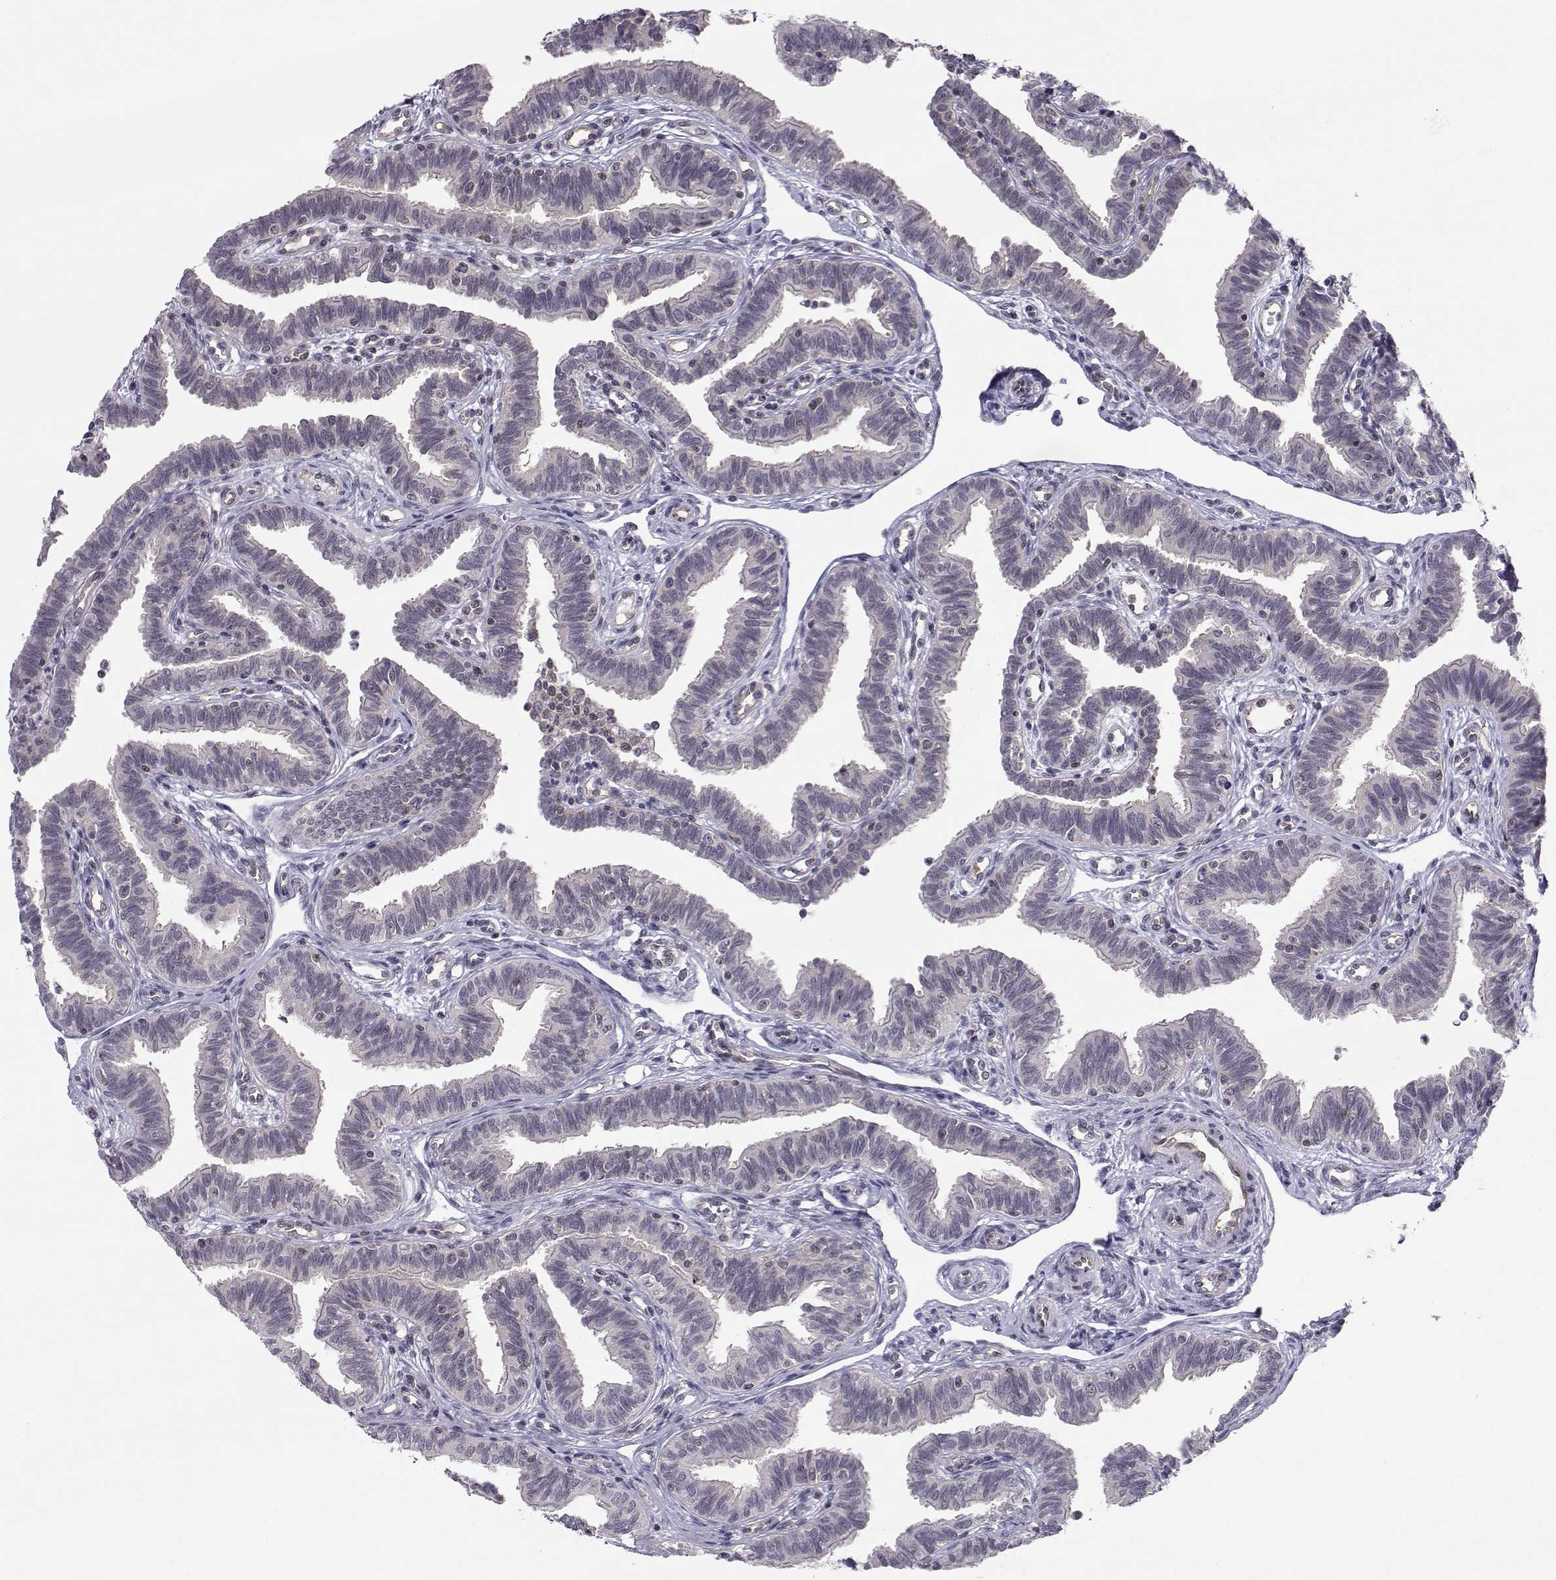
{"staining": {"intensity": "negative", "quantity": "none", "location": "none"}, "tissue": "fallopian tube", "cell_type": "Glandular cells", "image_type": "normal", "snomed": [{"axis": "morphology", "description": "Normal tissue, NOS"}, {"axis": "topography", "description": "Fallopian tube"}], "caption": "Glandular cells are negative for brown protein staining in unremarkable fallopian tube. (Brightfield microscopy of DAB immunohistochemistry at high magnification).", "gene": "KIF13B", "patient": {"sex": "female", "age": 36}}